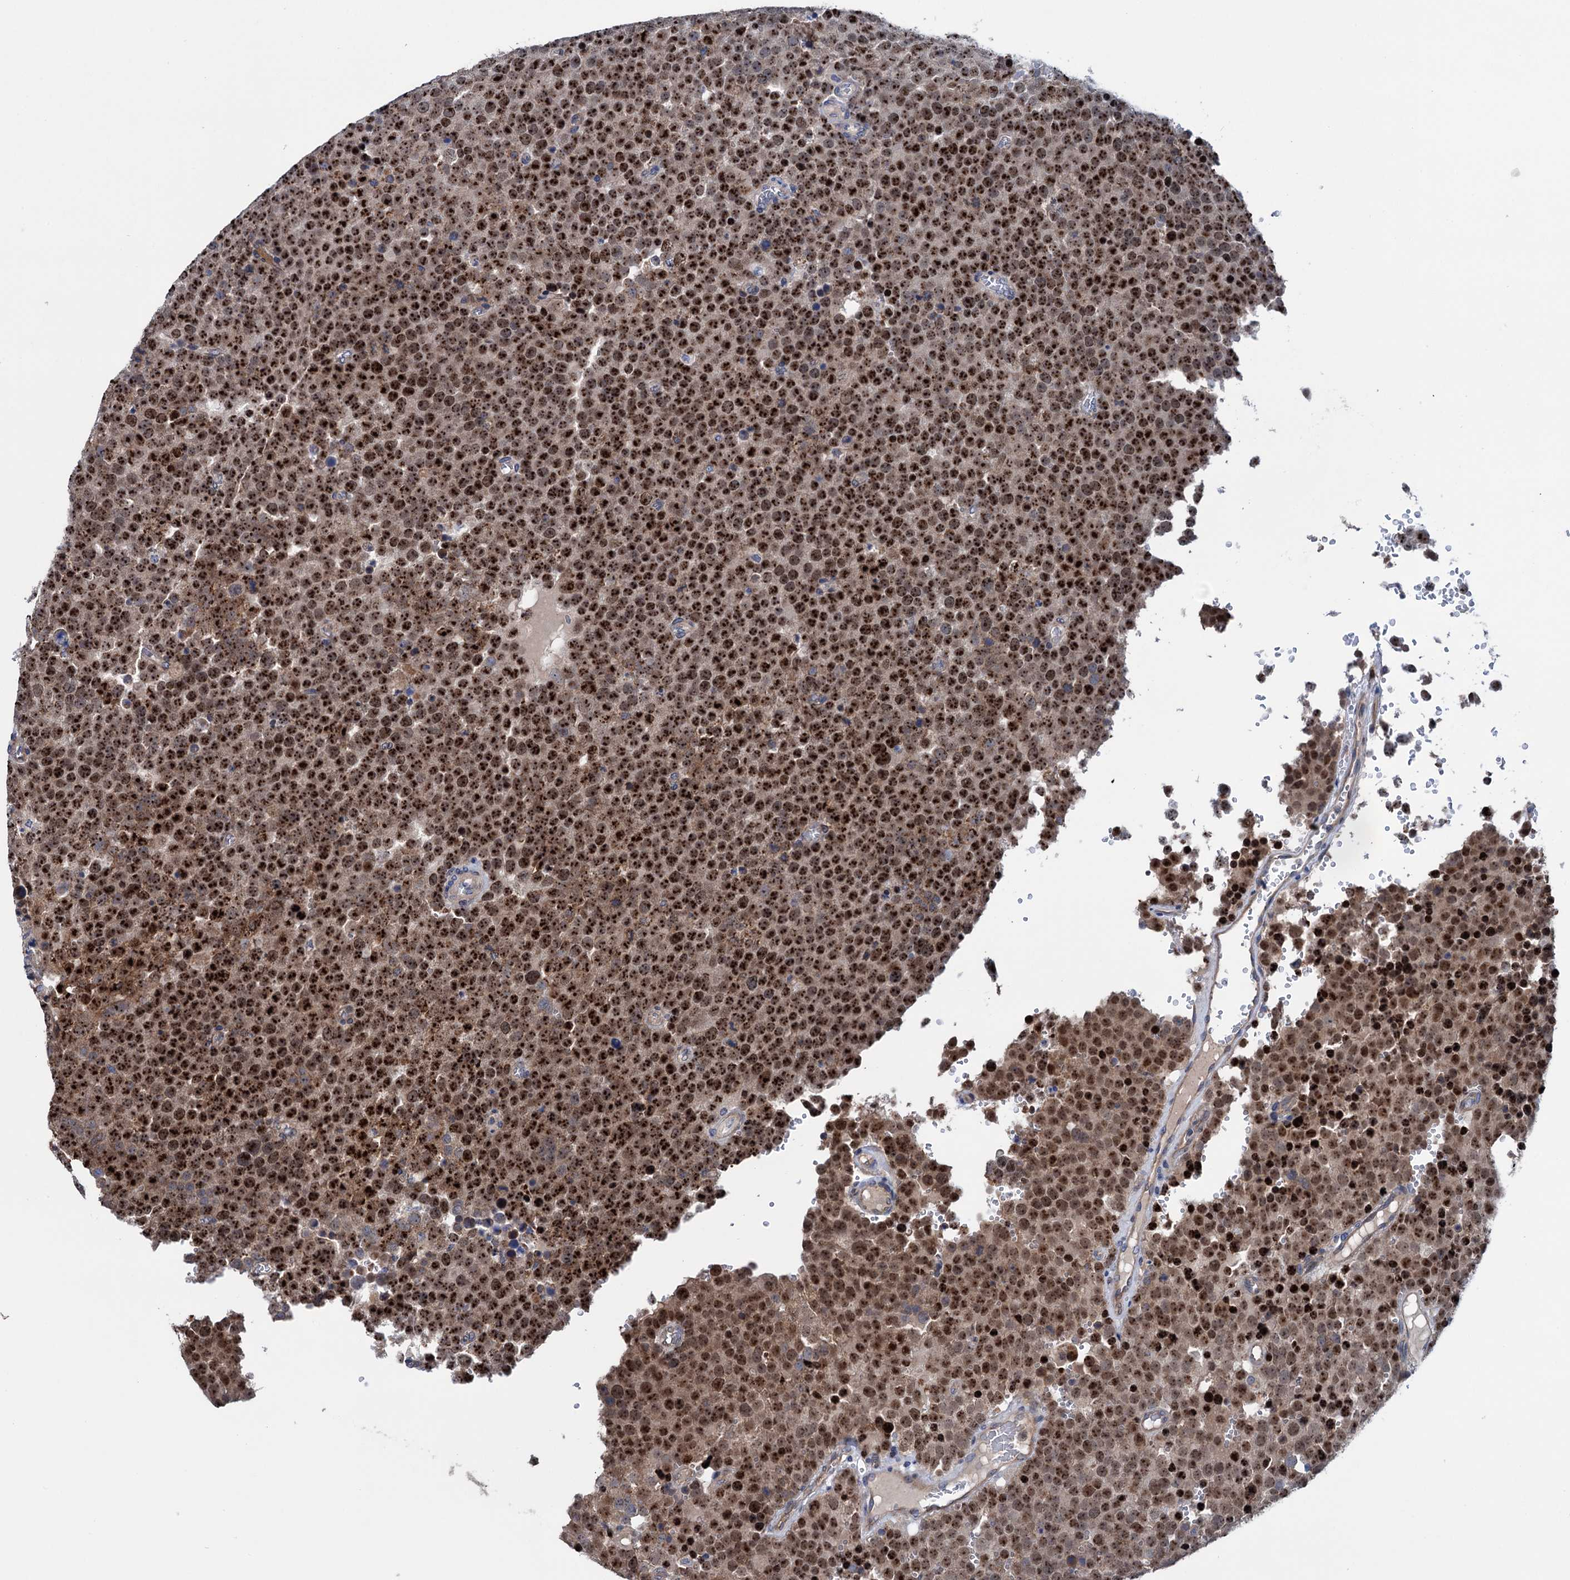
{"staining": {"intensity": "strong", "quantity": ">75%", "location": "nuclear"}, "tissue": "testis cancer", "cell_type": "Tumor cells", "image_type": "cancer", "snomed": [{"axis": "morphology", "description": "Seminoma, NOS"}, {"axis": "topography", "description": "Testis"}], "caption": "Testis cancer stained with DAB (3,3'-diaminobenzidine) immunohistochemistry (IHC) reveals high levels of strong nuclear positivity in about >75% of tumor cells.", "gene": "EYA4", "patient": {"sex": "male", "age": 71}}